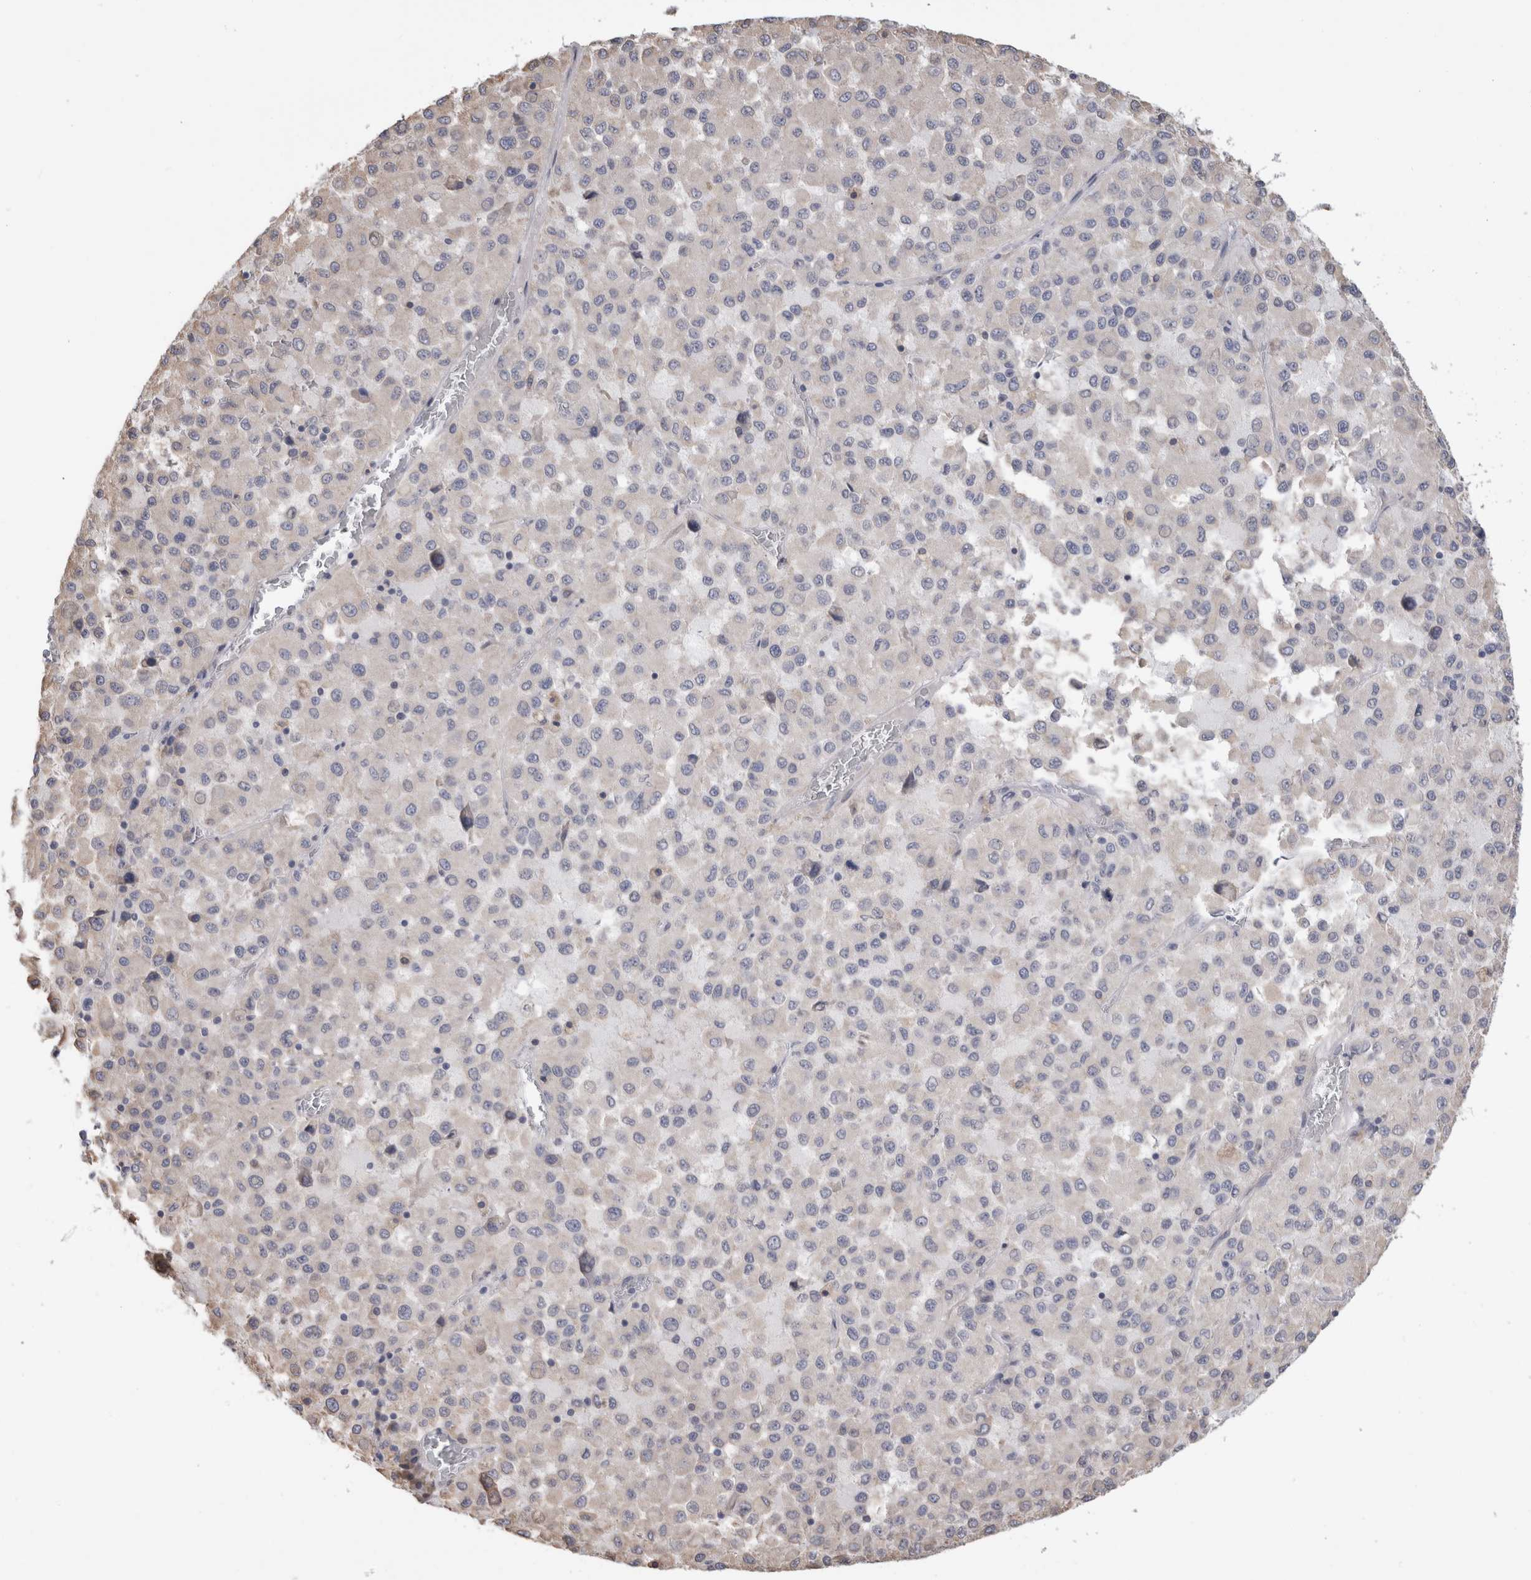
{"staining": {"intensity": "negative", "quantity": "none", "location": "none"}, "tissue": "melanoma", "cell_type": "Tumor cells", "image_type": "cancer", "snomed": [{"axis": "morphology", "description": "Malignant melanoma, Metastatic site"}, {"axis": "topography", "description": "Lung"}], "caption": "Immunohistochemistry (IHC) image of malignant melanoma (metastatic site) stained for a protein (brown), which displays no positivity in tumor cells.", "gene": "SMAP2", "patient": {"sex": "male", "age": 64}}